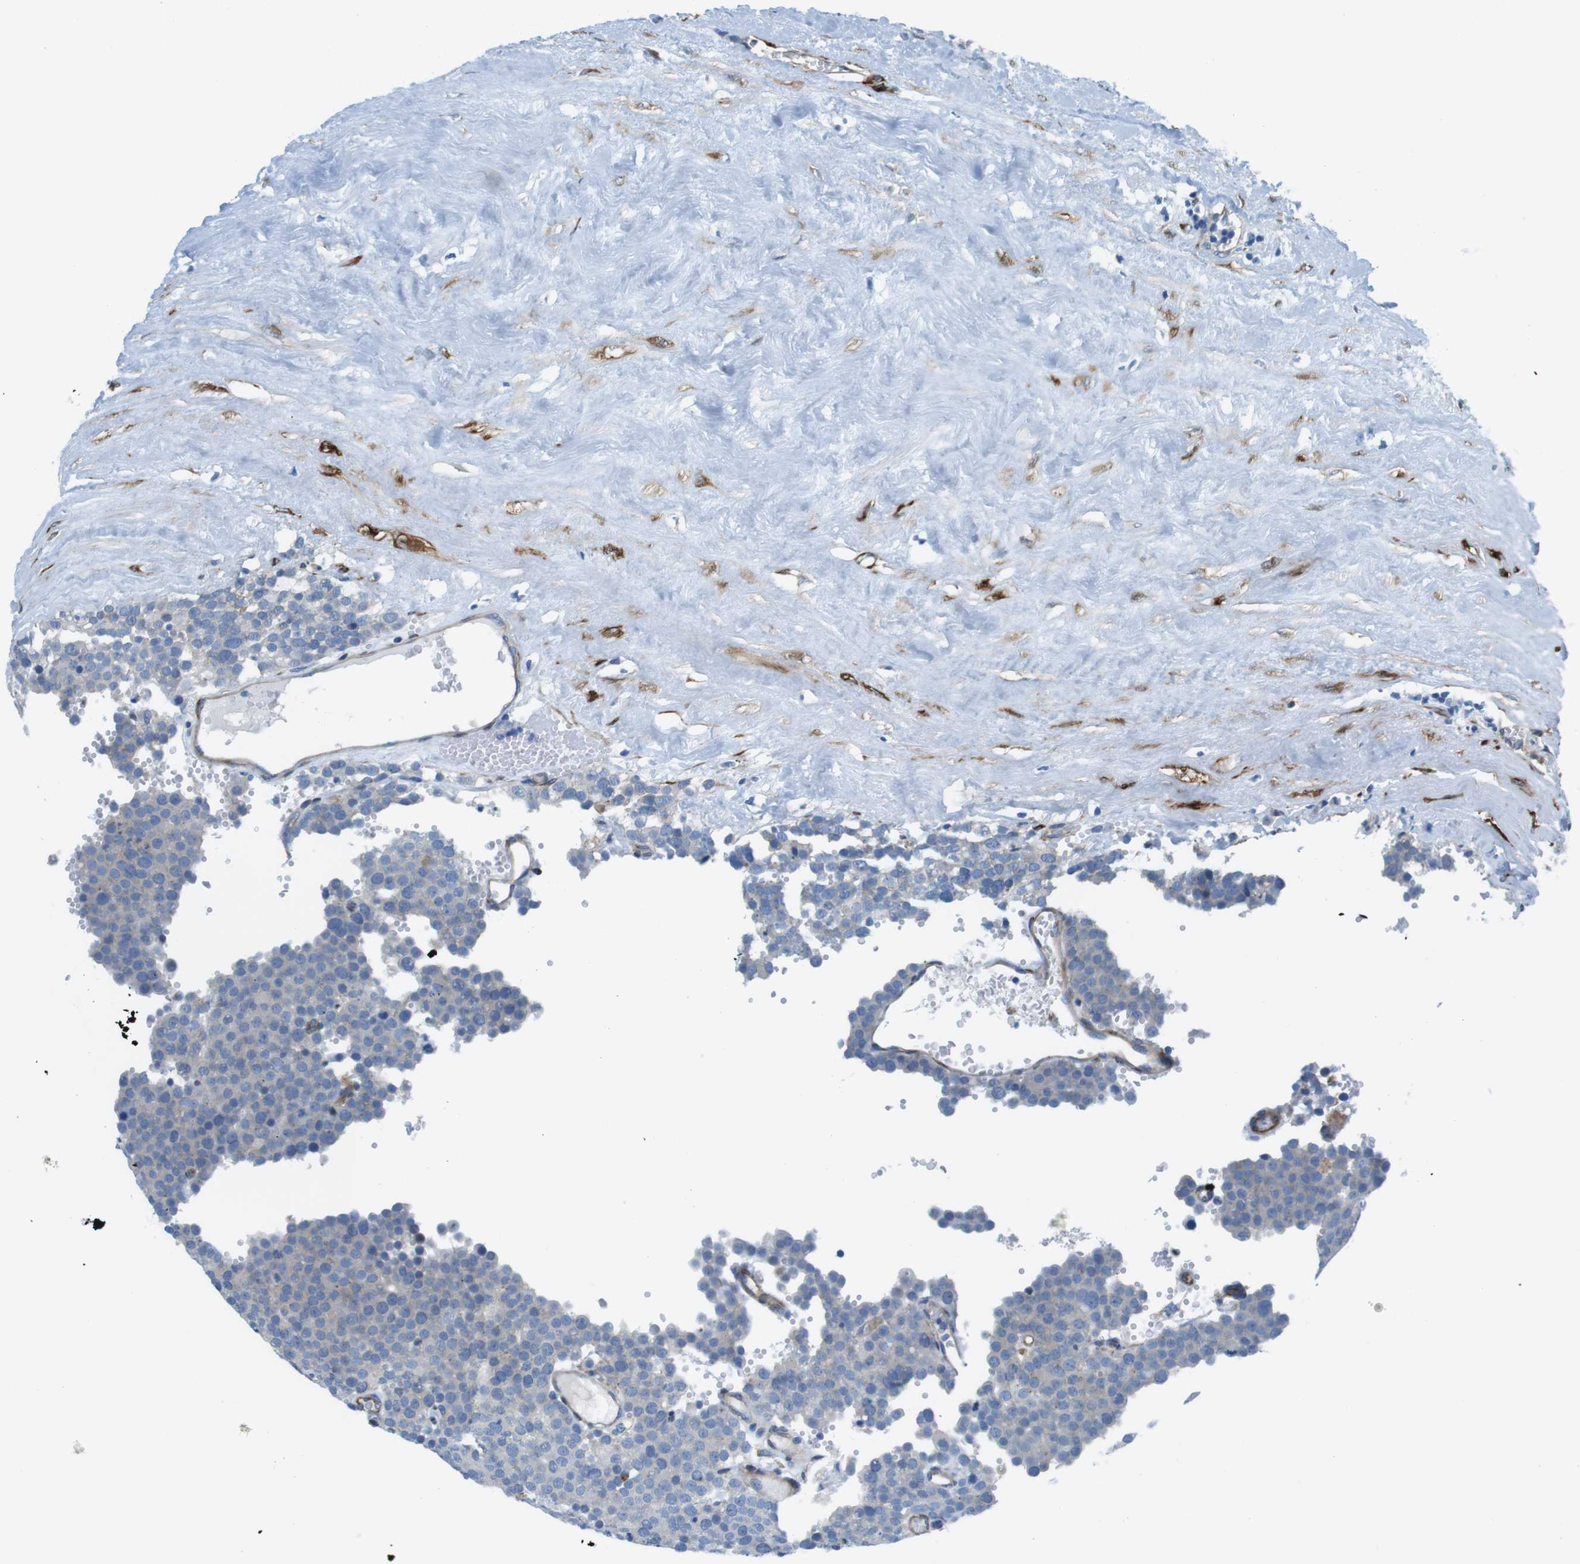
{"staining": {"intensity": "negative", "quantity": "none", "location": "none"}, "tissue": "testis cancer", "cell_type": "Tumor cells", "image_type": "cancer", "snomed": [{"axis": "morphology", "description": "Normal tissue, NOS"}, {"axis": "morphology", "description": "Seminoma, NOS"}, {"axis": "topography", "description": "Testis"}], "caption": "Tumor cells are negative for protein expression in human testis cancer.", "gene": "EMP2", "patient": {"sex": "male", "age": 71}}